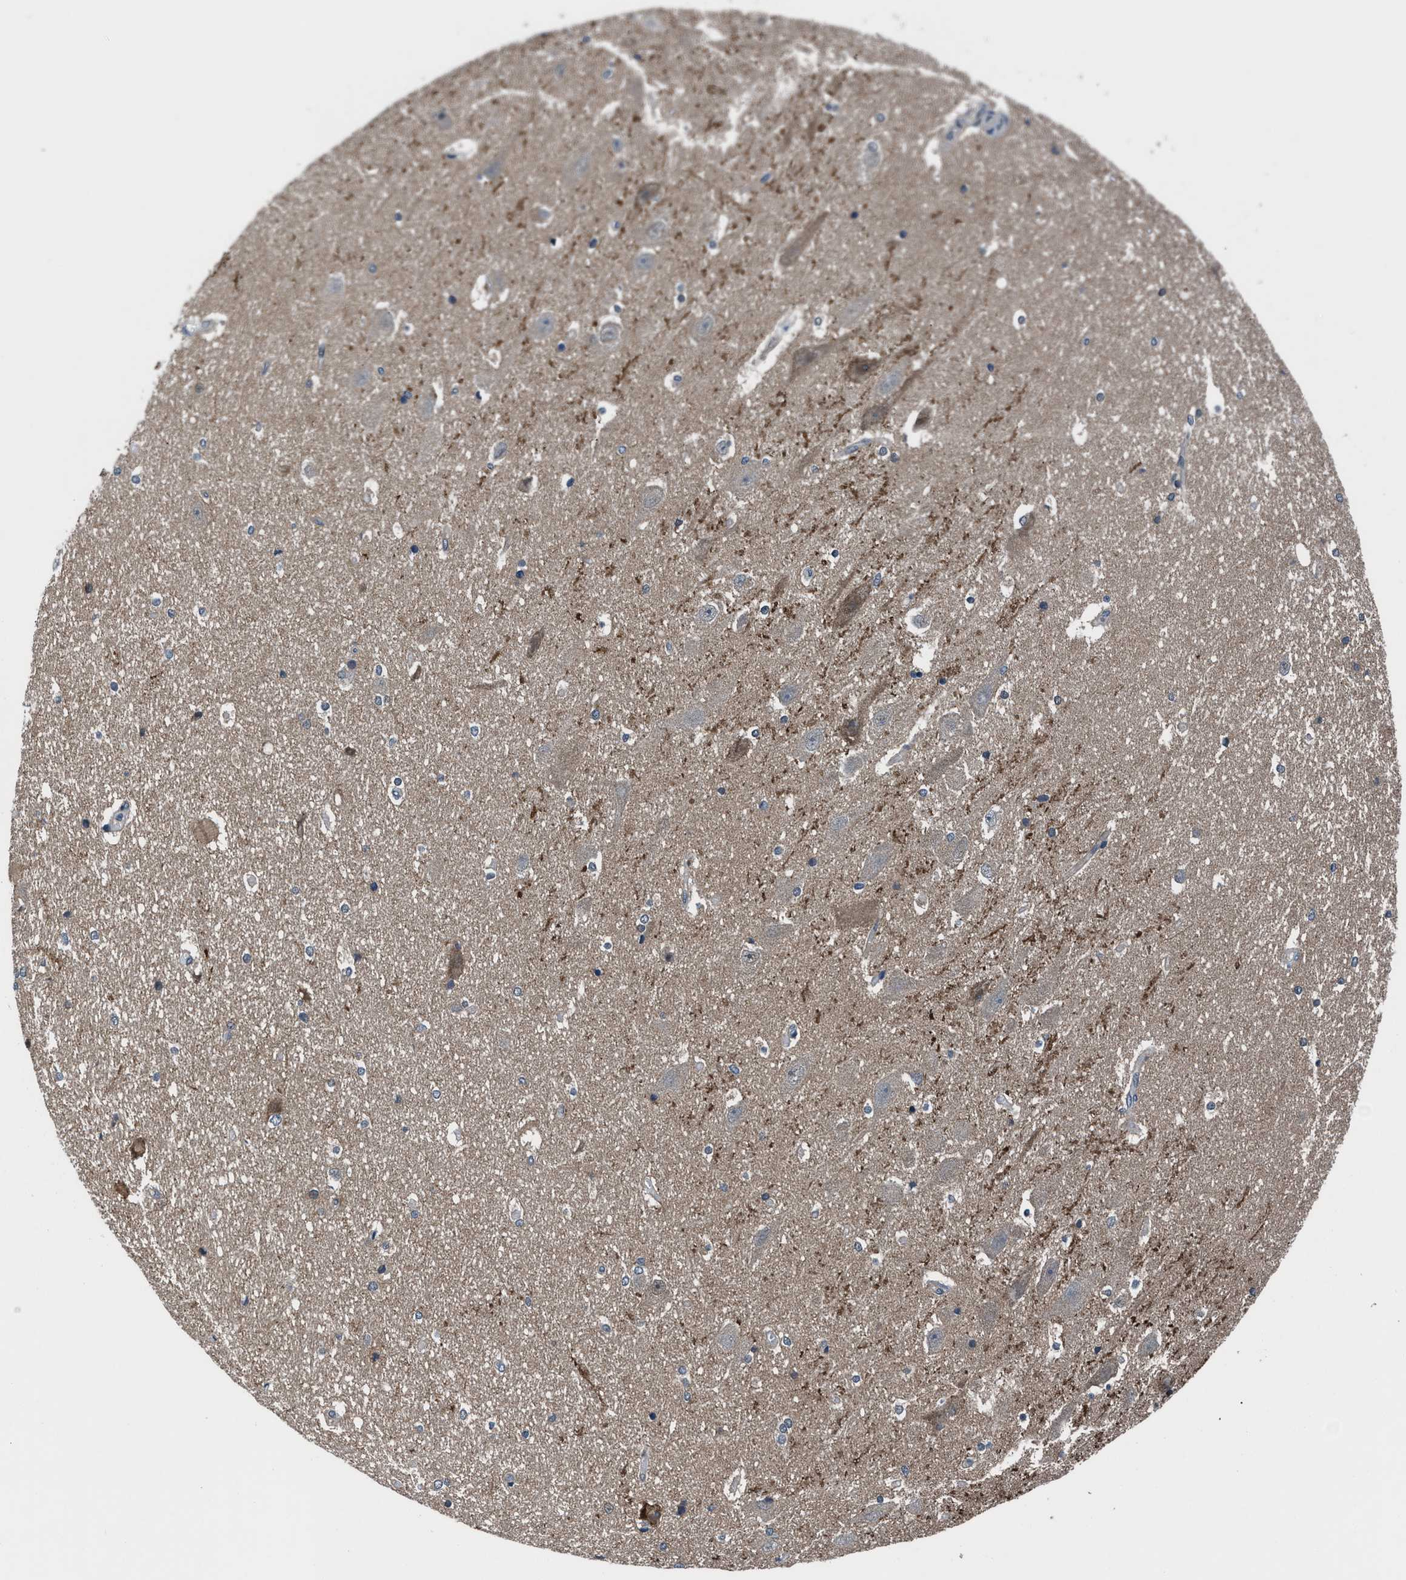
{"staining": {"intensity": "weak", "quantity": "<25%", "location": "cytoplasmic/membranous"}, "tissue": "hippocampus", "cell_type": "Glial cells", "image_type": "normal", "snomed": [{"axis": "morphology", "description": "Normal tissue, NOS"}, {"axis": "topography", "description": "Hippocampus"}], "caption": "Normal hippocampus was stained to show a protein in brown. There is no significant staining in glial cells.", "gene": "PRPSAP2", "patient": {"sex": "female", "age": 19}}